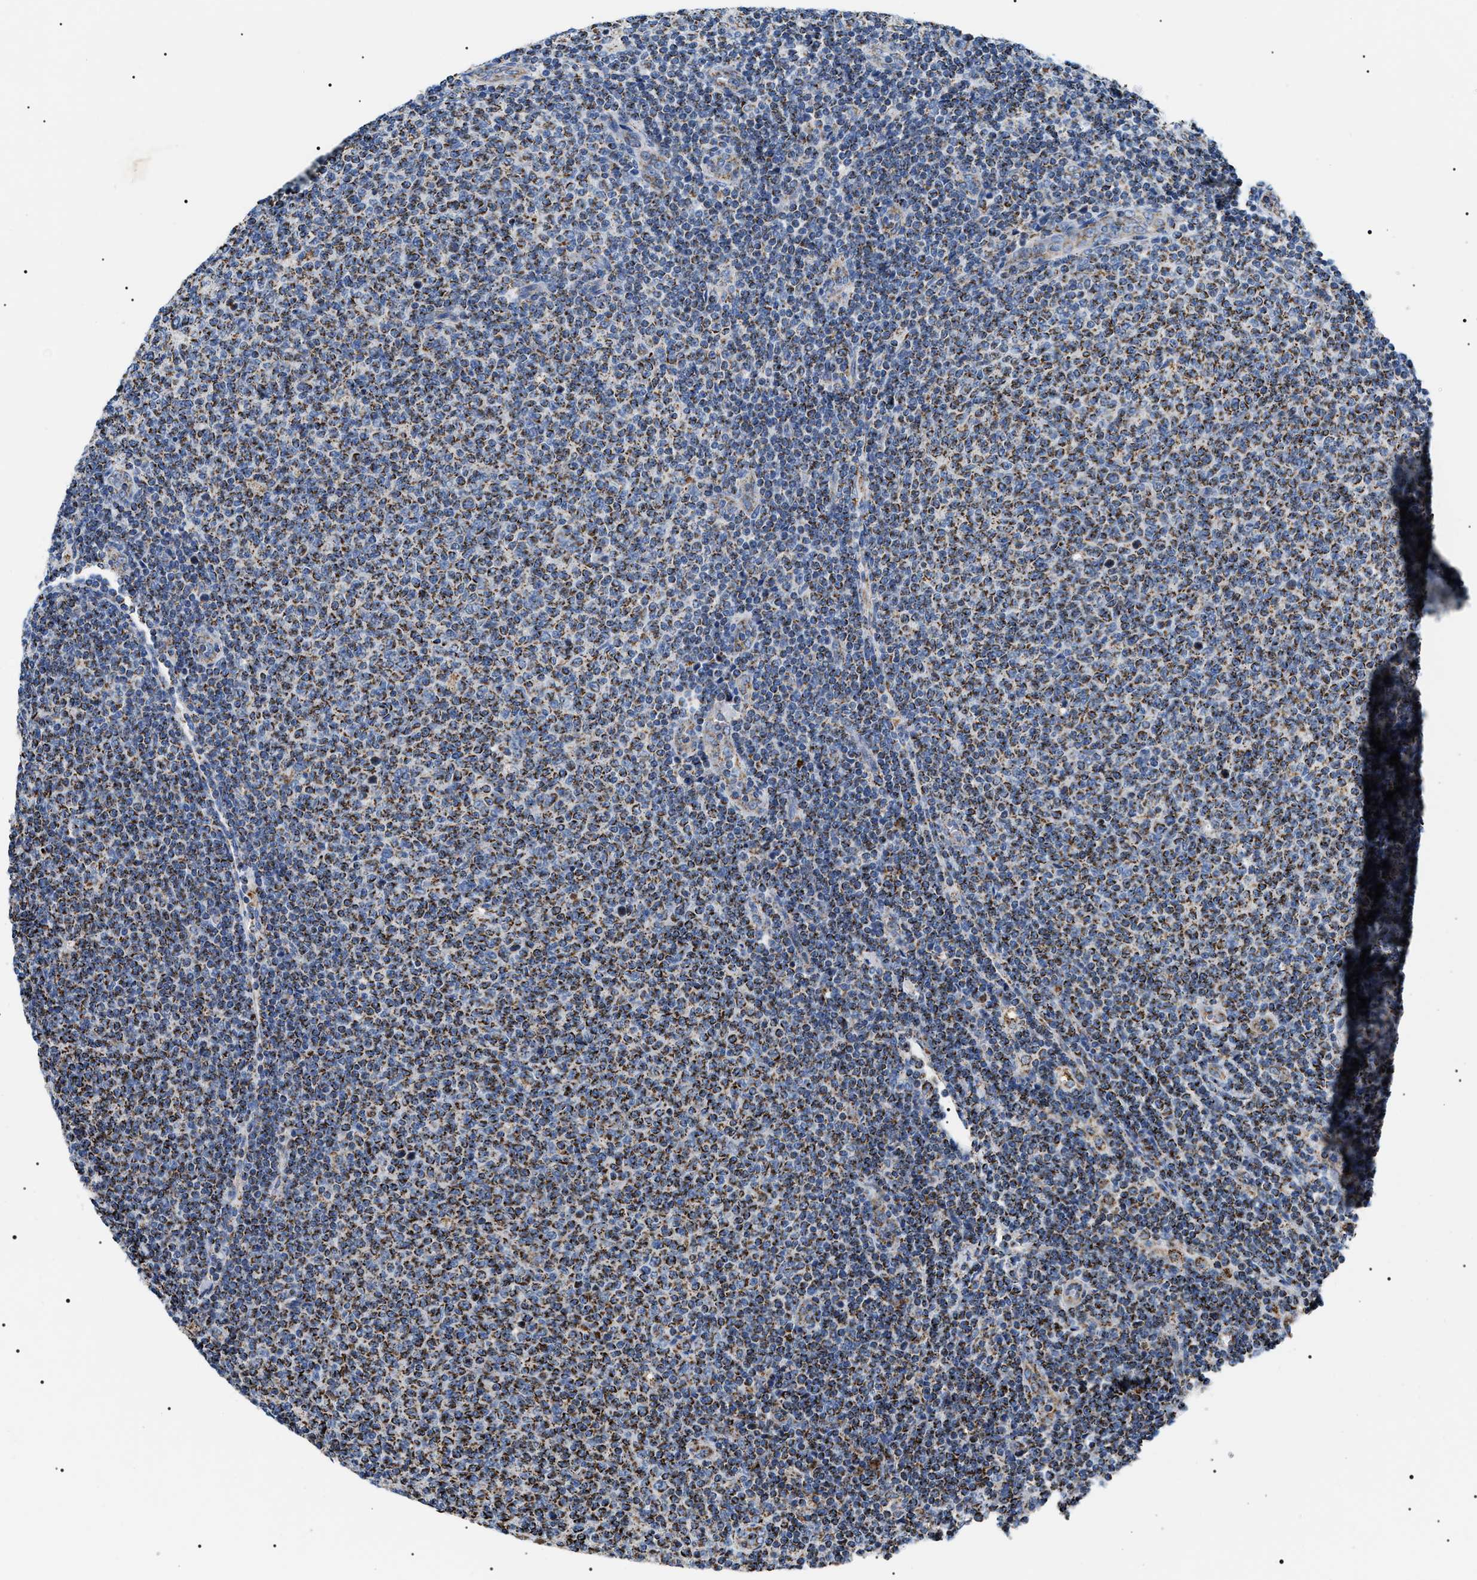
{"staining": {"intensity": "strong", "quantity": "25%-75%", "location": "cytoplasmic/membranous"}, "tissue": "lymphoma", "cell_type": "Tumor cells", "image_type": "cancer", "snomed": [{"axis": "morphology", "description": "Malignant lymphoma, non-Hodgkin's type, Low grade"}, {"axis": "topography", "description": "Lymph node"}], "caption": "Brown immunohistochemical staining in human lymphoma demonstrates strong cytoplasmic/membranous staining in approximately 25%-75% of tumor cells.", "gene": "OXSM", "patient": {"sex": "male", "age": 66}}